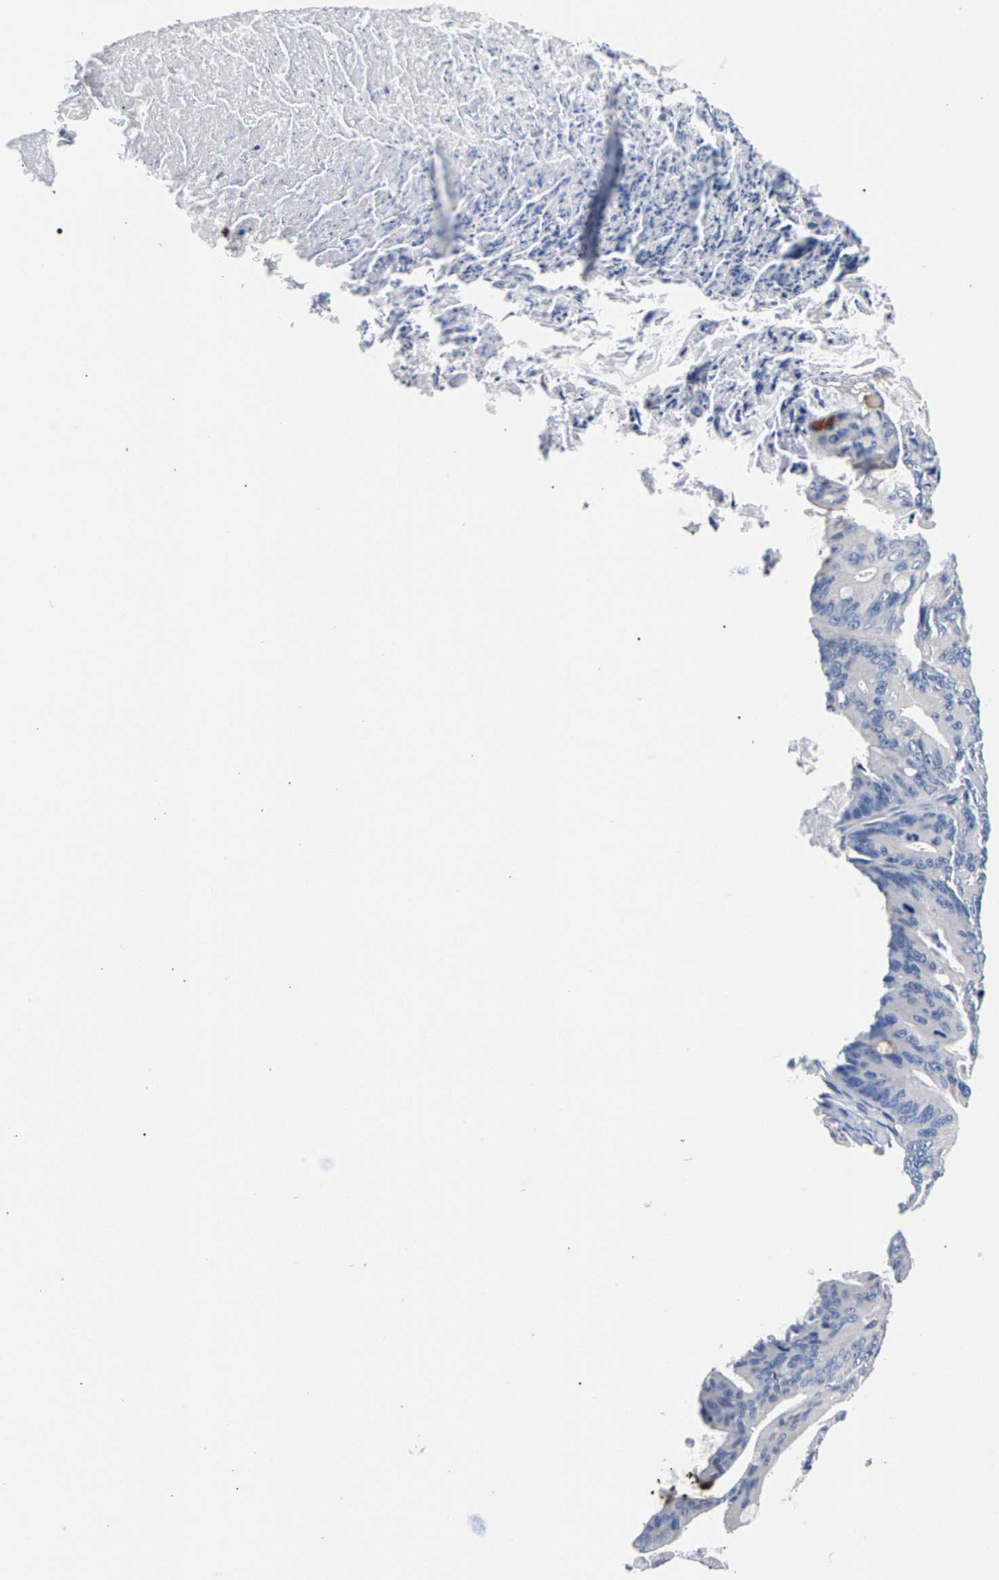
{"staining": {"intensity": "negative", "quantity": "none", "location": "none"}, "tissue": "ovarian cancer", "cell_type": "Tumor cells", "image_type": "cancer", "snomed": [{"axis": "morphology", "description": "Cystadenocarcinoma, mucinous, NOS"}, {"axis": "topography", "description": "Ovary"}], "caption": "Tumor cells show no significant protein positivity in ovarian cancer.", "gene": "P2RY4", "patient": {"sex": "female", "age": 37}}